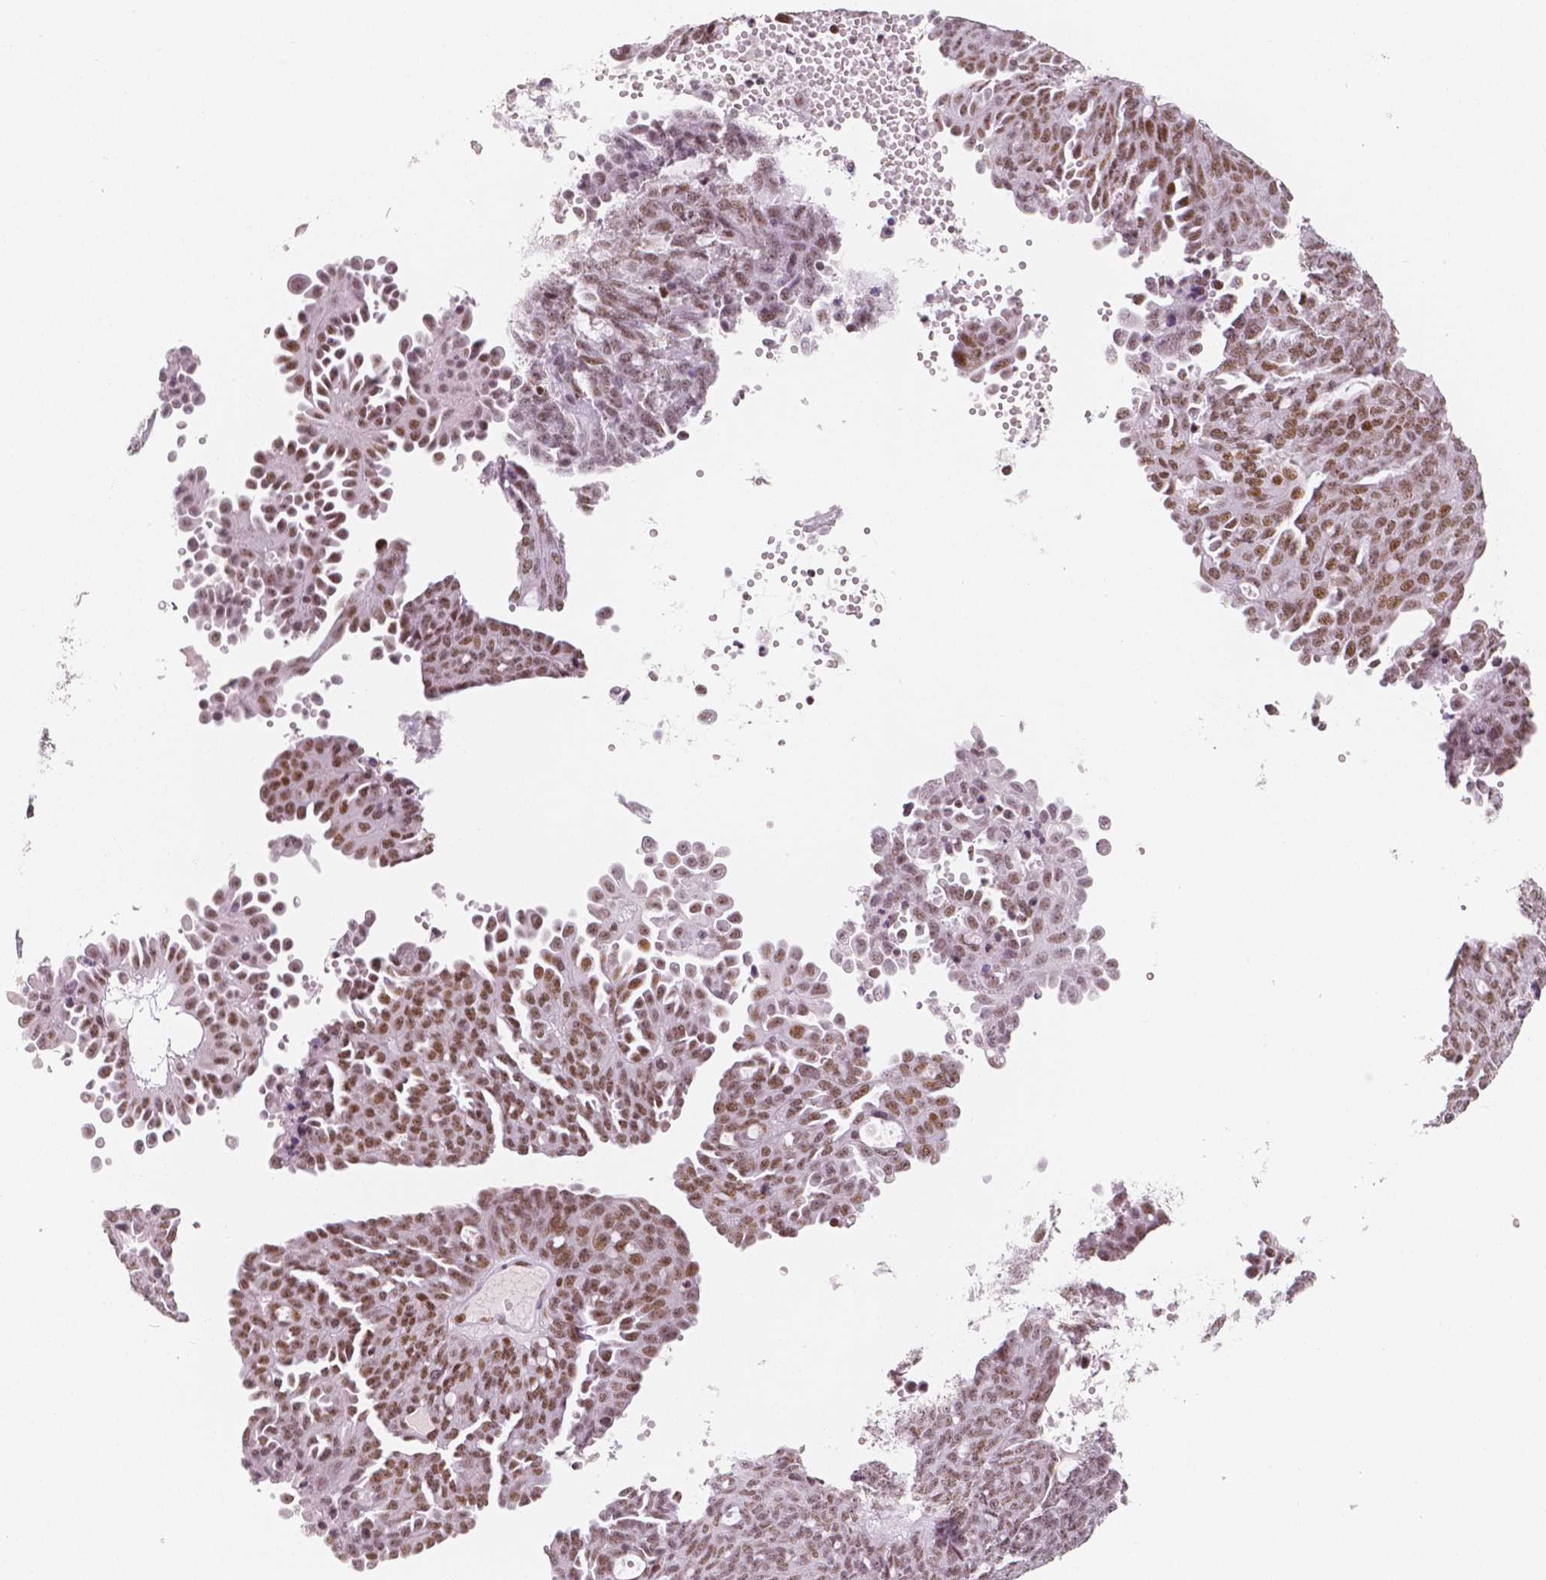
{"staining": {"intensity": "moderate", "quantity": ">75%", "location": "nuclear"}, "tissue": "ovarian cancer", "cell_type": "Tumor cells", "image_type": "cancer", "snomed": [{"axis": "morphology", "description": "Cystadenocarcinoma, serous, NOS"}, {"axis": "topography", "description": "Ovary"}], "caption": "The histopathology image demonstrates immunohistochemical staining of ovarian serous cystadenocarcinoma. There is moderate nuclear staining is appreciated in about >75% of tumor cells. The staining was performed using DAB (3,3'-diaminobenzidine), with brown indicating positive protein expression. Nuclei are stained blue with hematoxylin.", "gene": "HDAC1", "patient": {"sex": "female", "age": 71}}